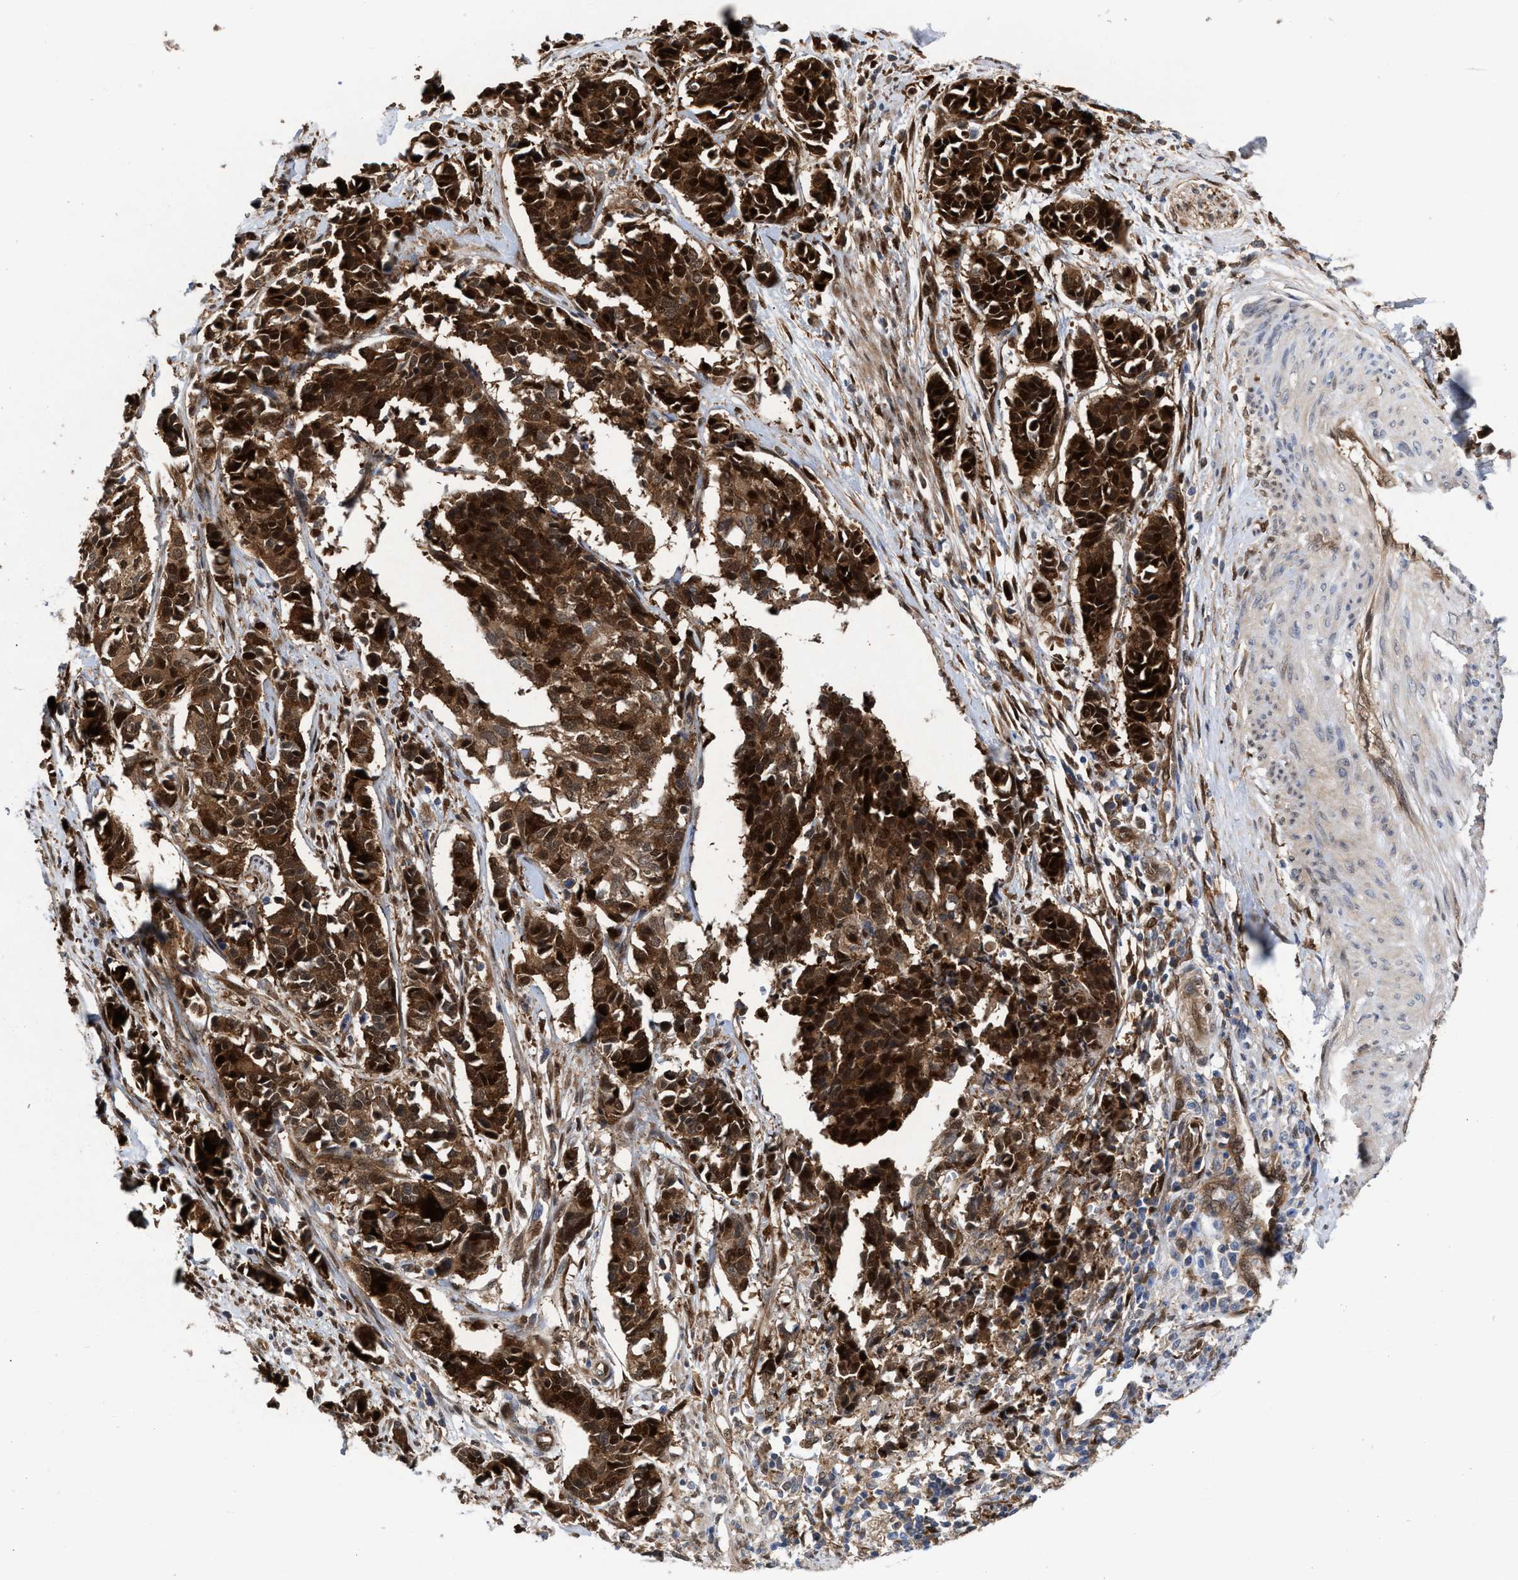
{"staining": {"intensity": "strong", "quantity": ">75%", "location": "cytoplasmic/membranous,nuclear"}, "tissue": "cervical cancer", "cell_type": "Tumor cells", "image_type": "cancer", "snomed": [{"axis": "morphology", "description": "Normal tissue, NOS"}, {"axis": "morphology", "description": "Squamous cell carcinoma, NOS"}, {"axis": "topography", "description": "Cervix"}], "caption": "IHC micrograph of cervical cancer (squamous cell carcinoma) stained for a protein (brown), which displays high levels of strong cytoplasmic/membranous and nuclear expression in approximately >75% of tumor cells.", "gene": "TP53I3", "patient": {"sex": "female", "age": 35}}